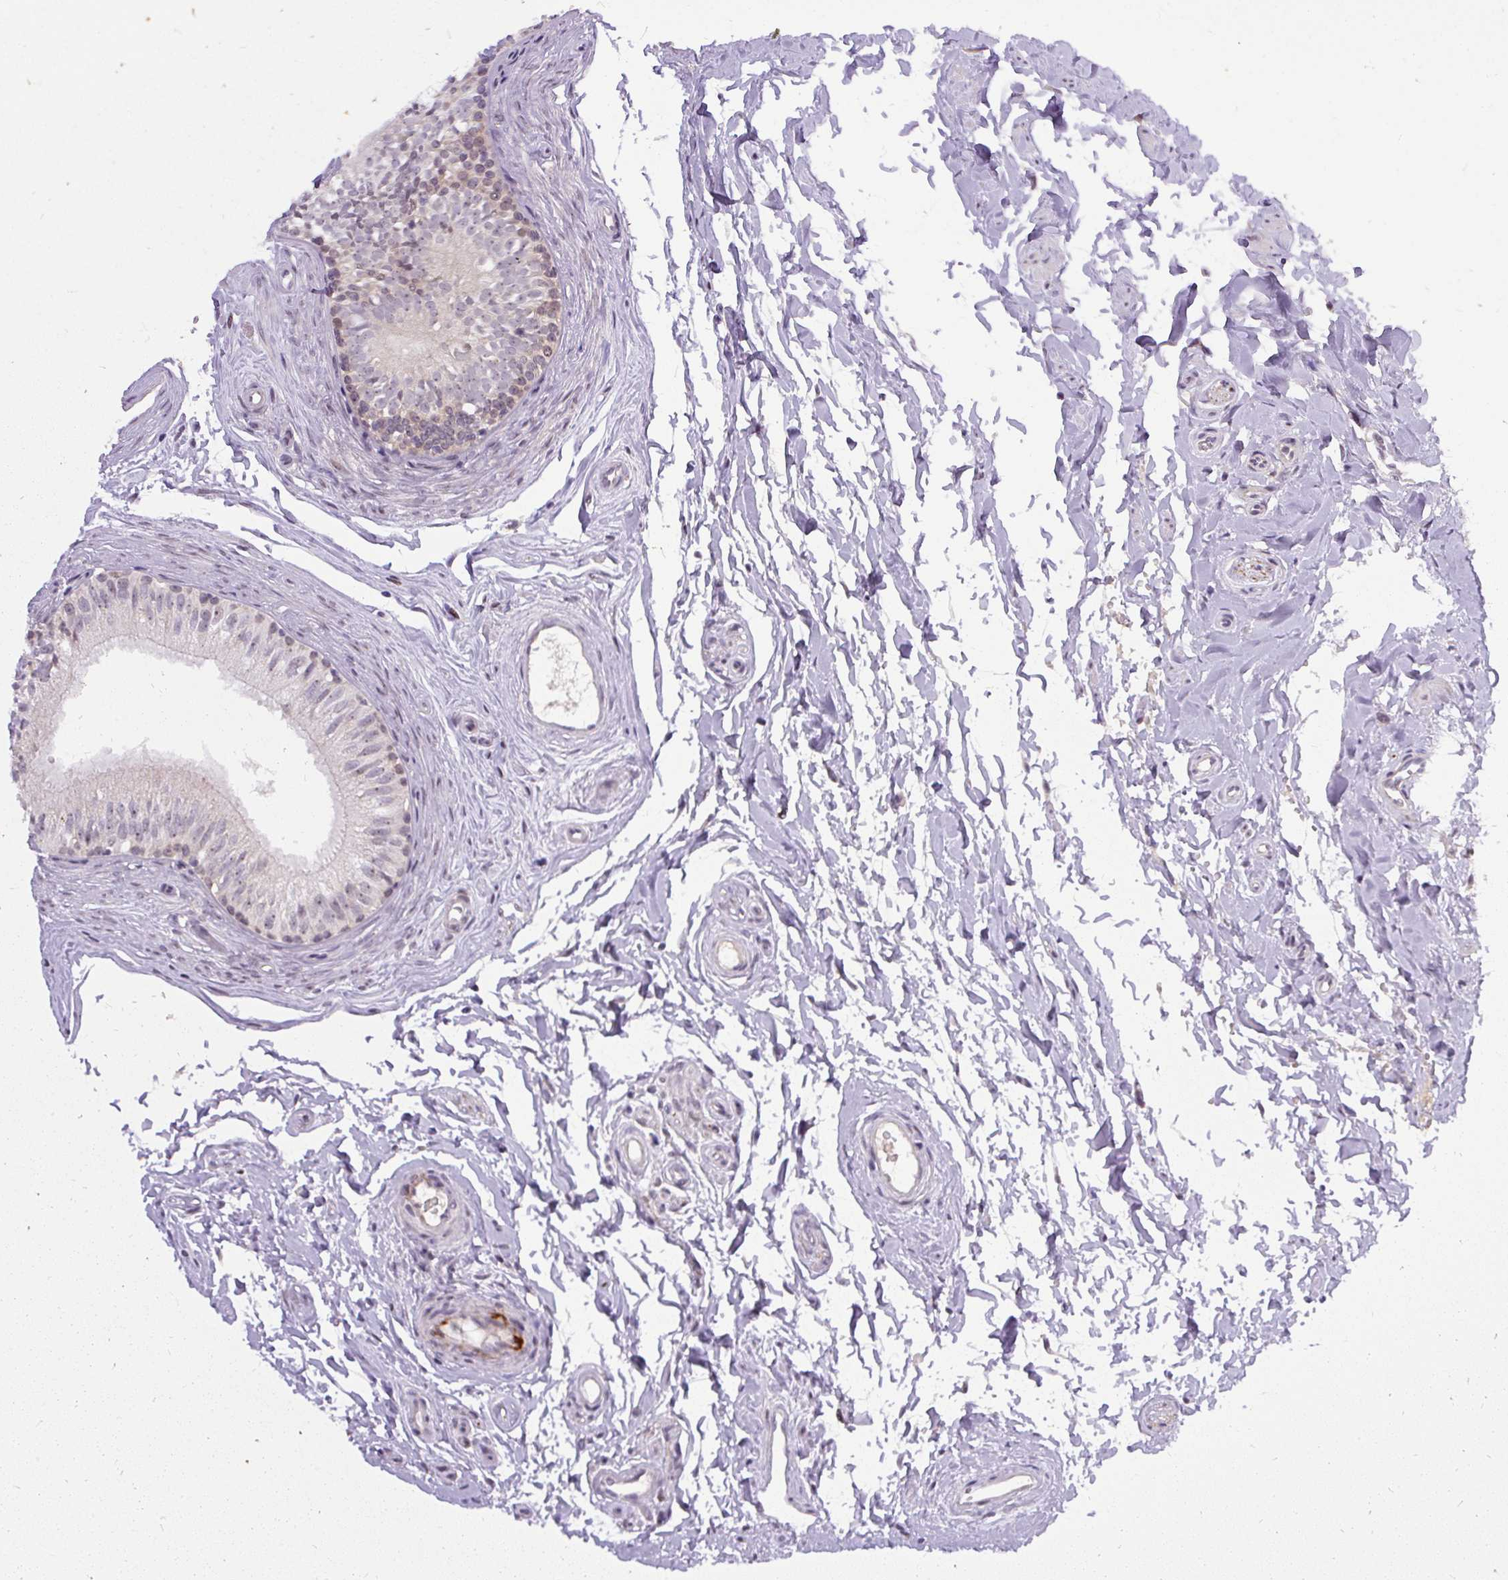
{"staining": {"intensity": "weak", "quantity": "<25%", "location": "cytoplasmic/membranous"}, "tissue": "epididymis", "cell_type": "Glandular cells", "image_type": "normal", "snomed": [{"axis": "morphology", "description": "Normal tissue, NOS"}, {"axis": "topography", "description": "Epididymis"}], "caption": "The photomicrograph shows no significant positivity in glandular cells of epididymis. (DAB (3,3'-diaminobenzidine) immunohistochemistry, high magnification).", "gene": "FAM117B", "patient": {"sex": "male", "age": 45}}